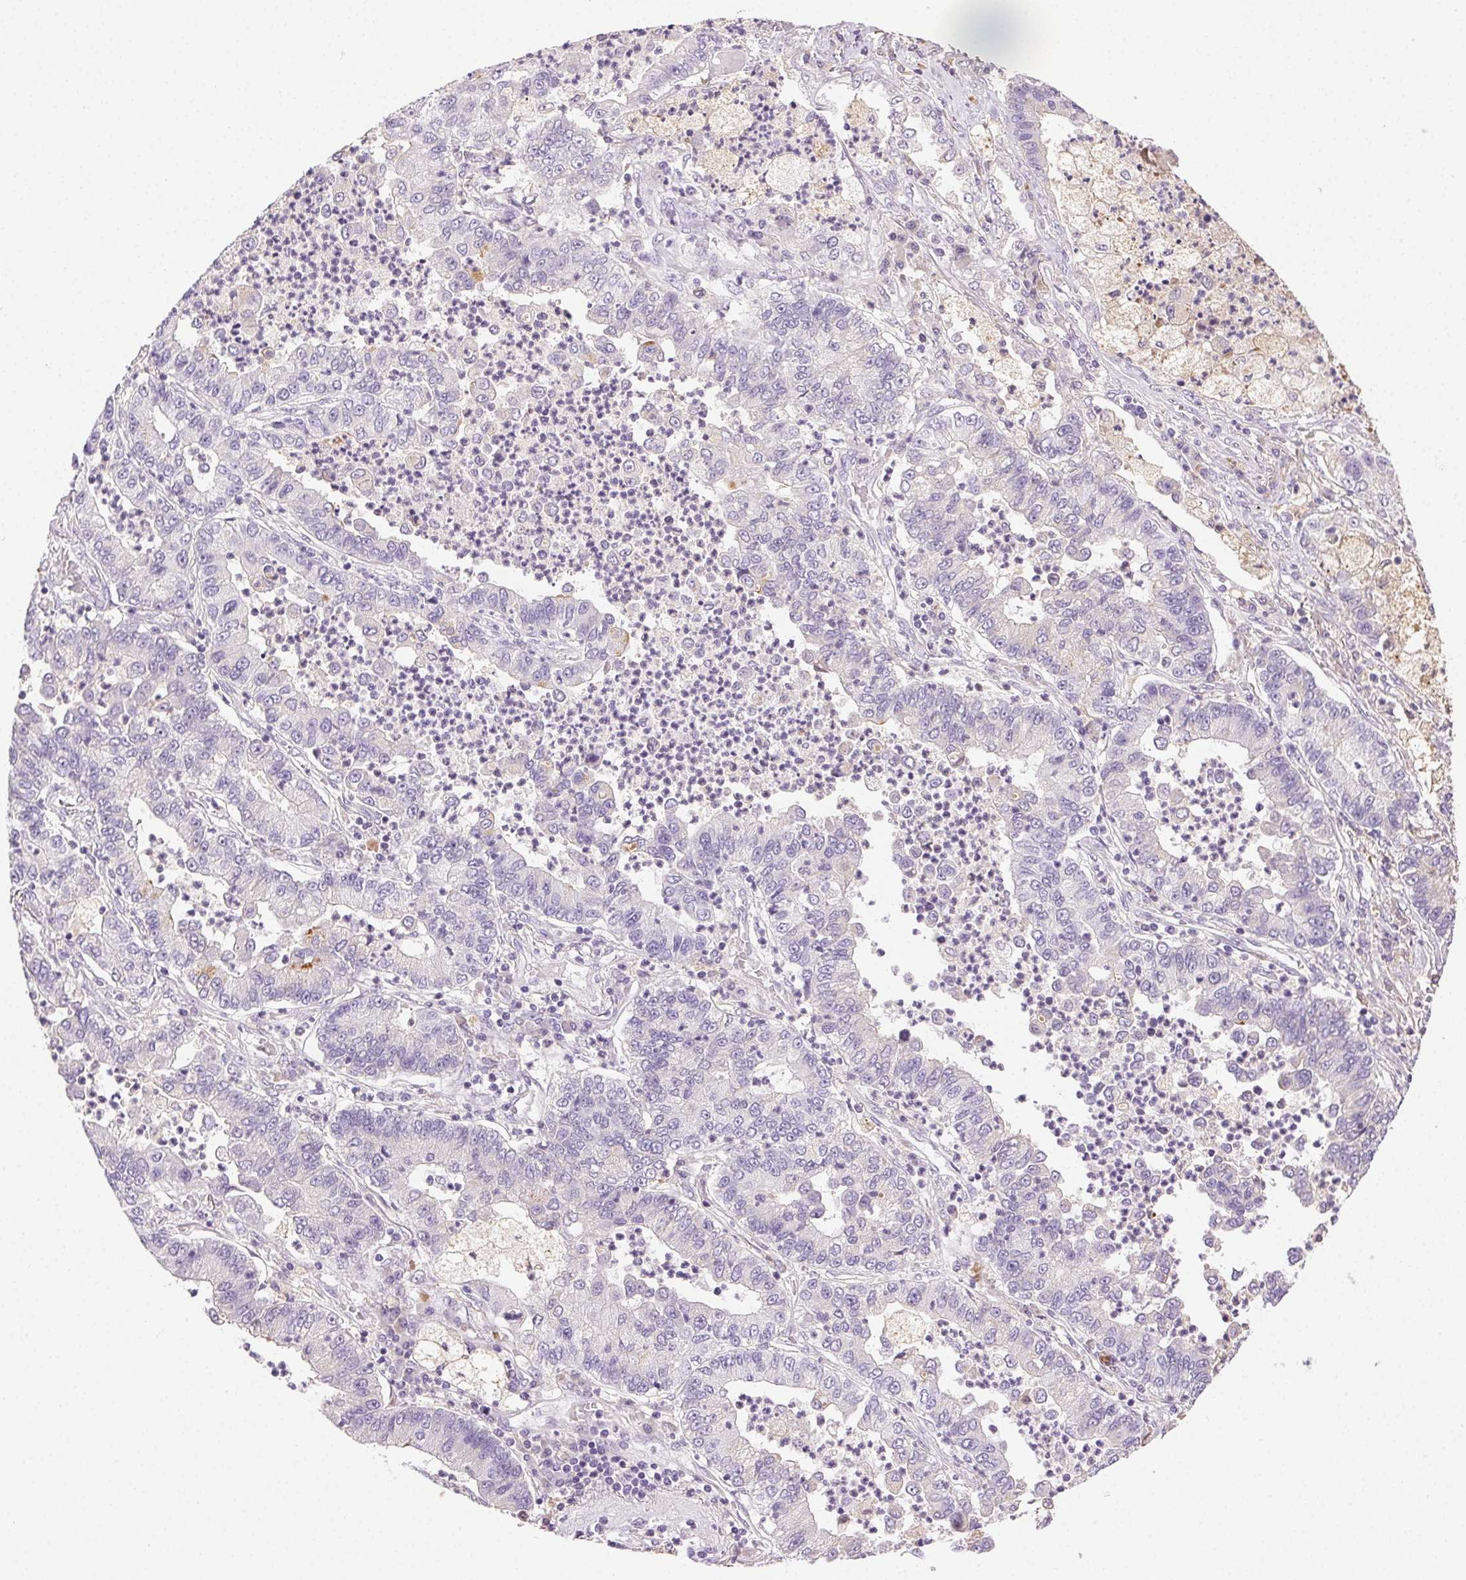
{"staining": {"intensity": "negative", "quantity": "none", "location": "none"}, "tissue": "lung cancer", "cell_type": "Tumor cells", "image_type": "cancer", "snomed": [{"axis": "morphology", "description": "Adenocarcinoma, NOS"}, {"axis": "topography", "description": "Lung"}], "caption": "Lung cancer was stained to show a protein in brown. There is no significant positivity in tumor cells.", "gene": "BPIFB2", "patient": {"sex": "female", "age": 57}}